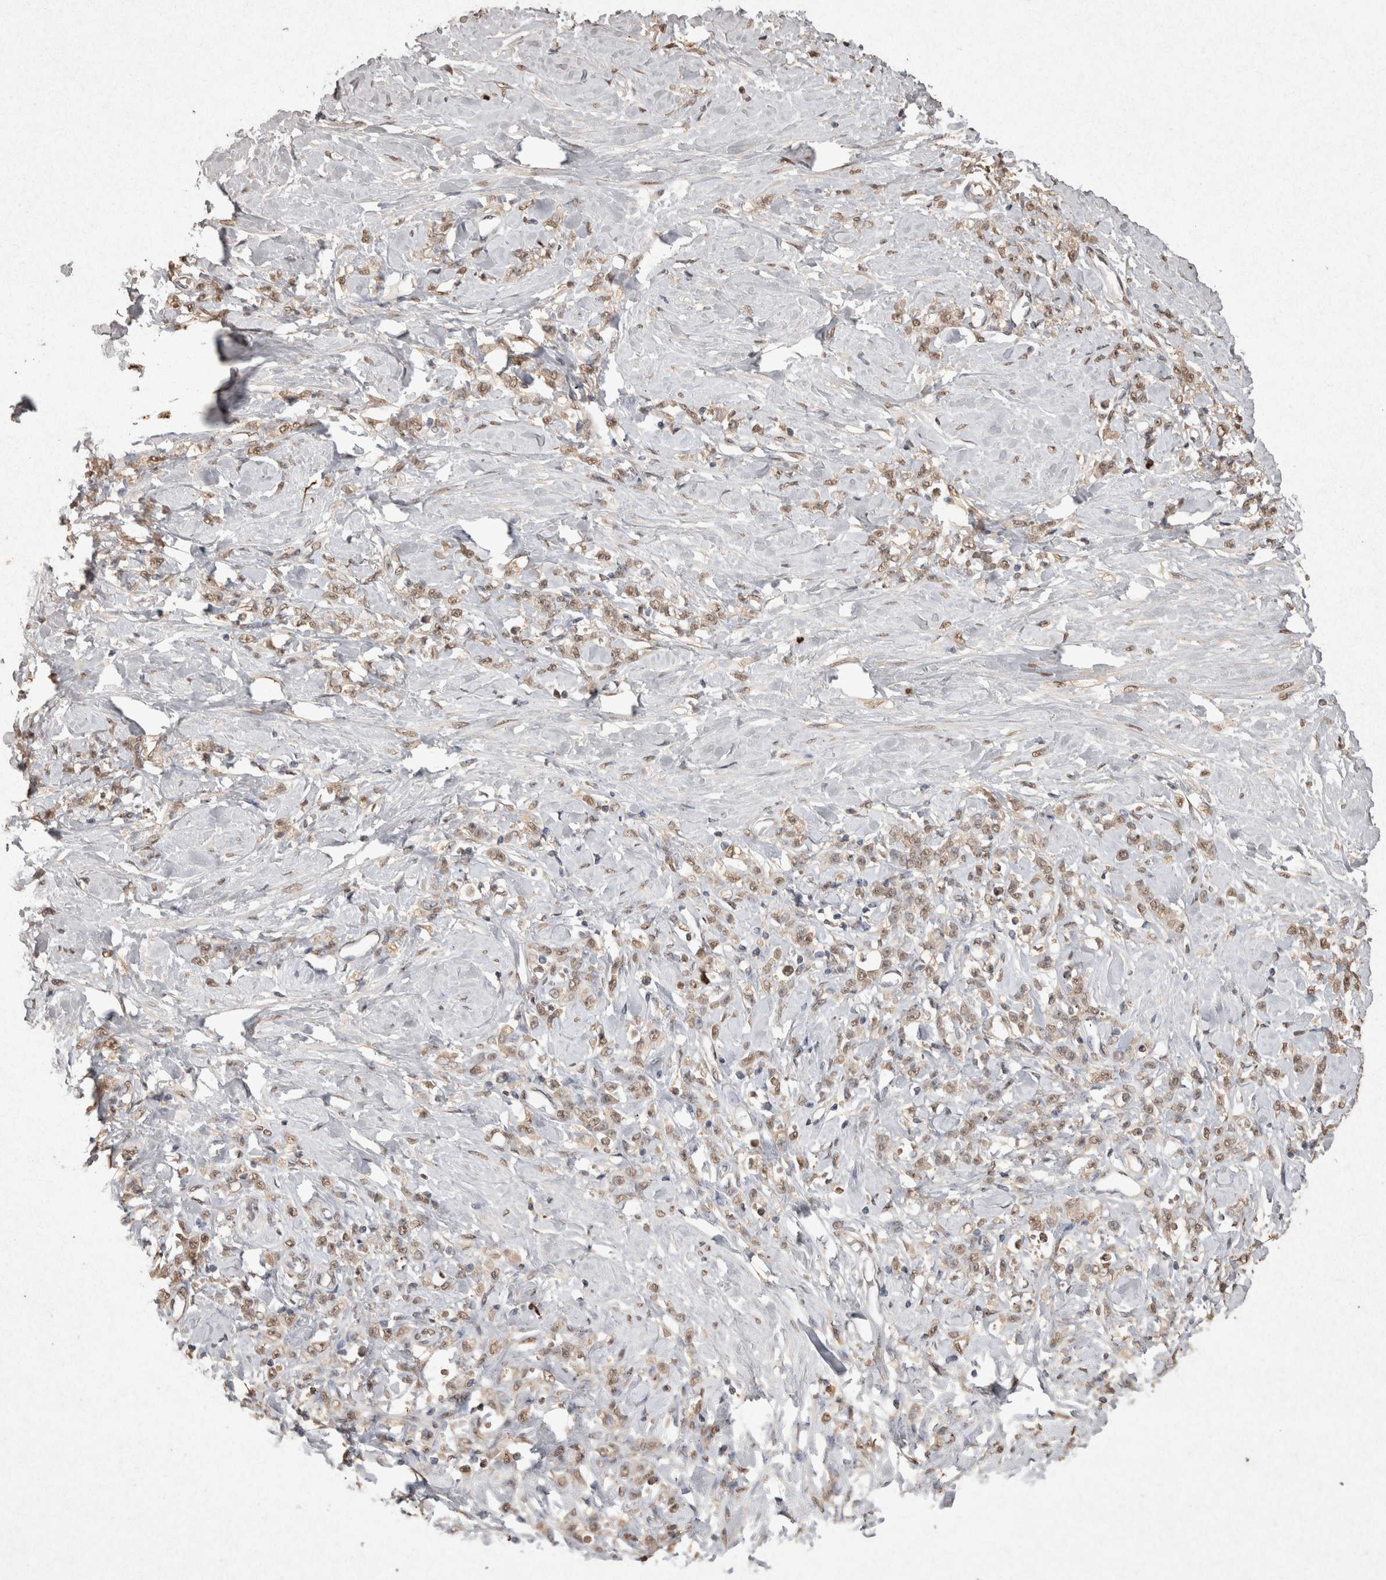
{"staining": {"intensity": "weak", "quantity": ">75%", "location": "nuclear"}, "tissue": "stomach cancer", "cell_type": "Tumor cells", "image_type": "cancer", "snomed": [{"axis": "morphology", "description": "Adenocarcinoma, NOS"}, {"axis": "topography", "description": "Stomach"}], "caption": "High-power microscopy captured an immunohistochemistry histopathology image of stomach adenocarcinoma, revealing weak nuclear positivity in about >75% of tumor cells. Immunohistochemistry stains the protein of interest in brown and the nuclei are stained blue.", "gene": "MLX", "patient": {"sex": "male", "age": 82}}